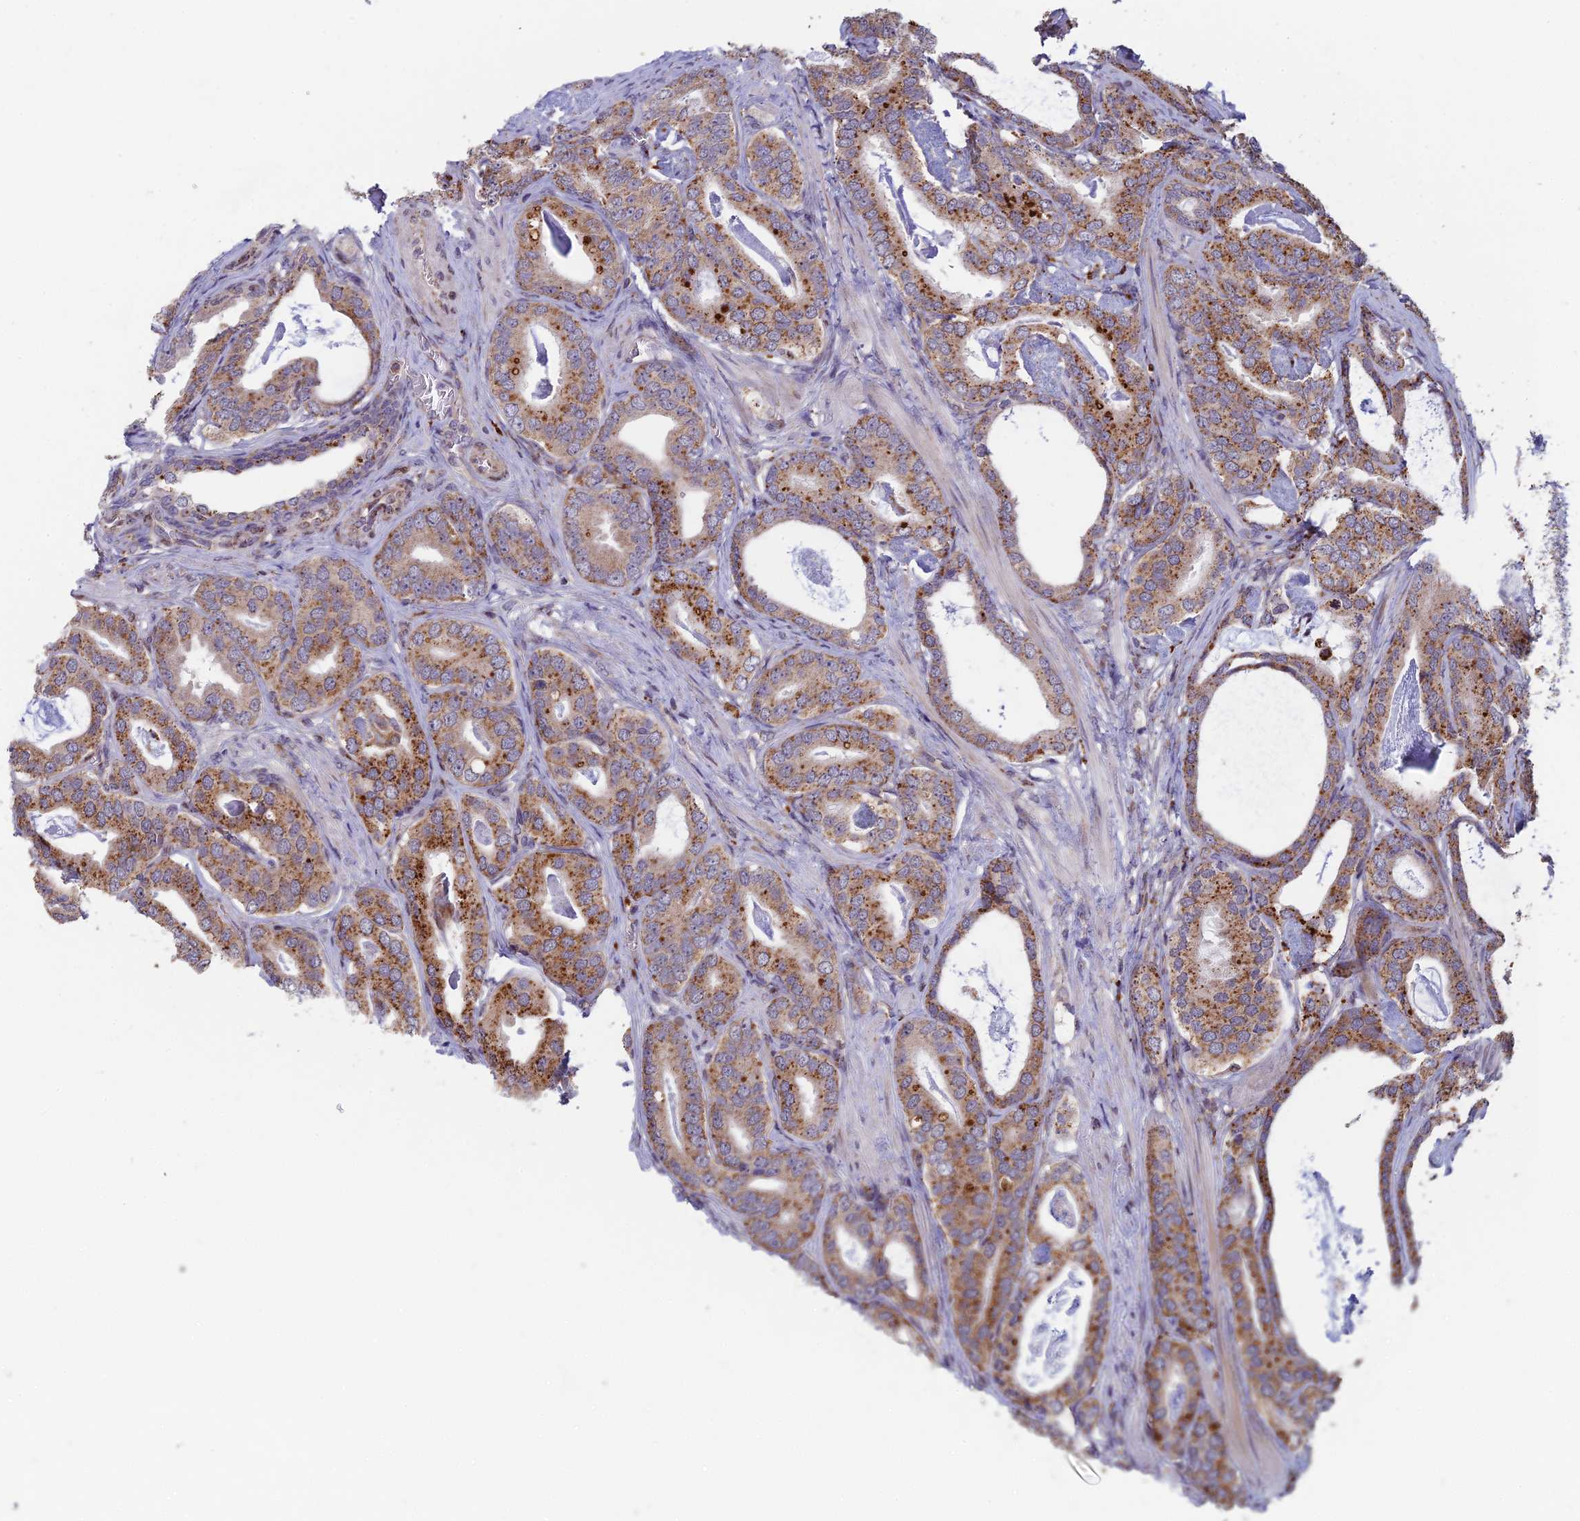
{"staining": {"intensity": "strong", "quantity": "<25%", "location": "cytoplasmic/membranous"}, "tissue": "prostate cancer", "cell_type": "Tumor cells", "image_type": "cancer", "snomed": [{"axis": "morphology", "description": "Adenocarcinoma, Low grade"}, {"axis": "topography", "description": "Prostate"}], "caption": "This is an image of IHC staining of adenocarcinoma (low-grade) (prostate), which shows strong expression in the cytoplasmic/membranous of tumor cells.", "gene": "FOXS1", "patient": {"sex": "male", "age": 71}}